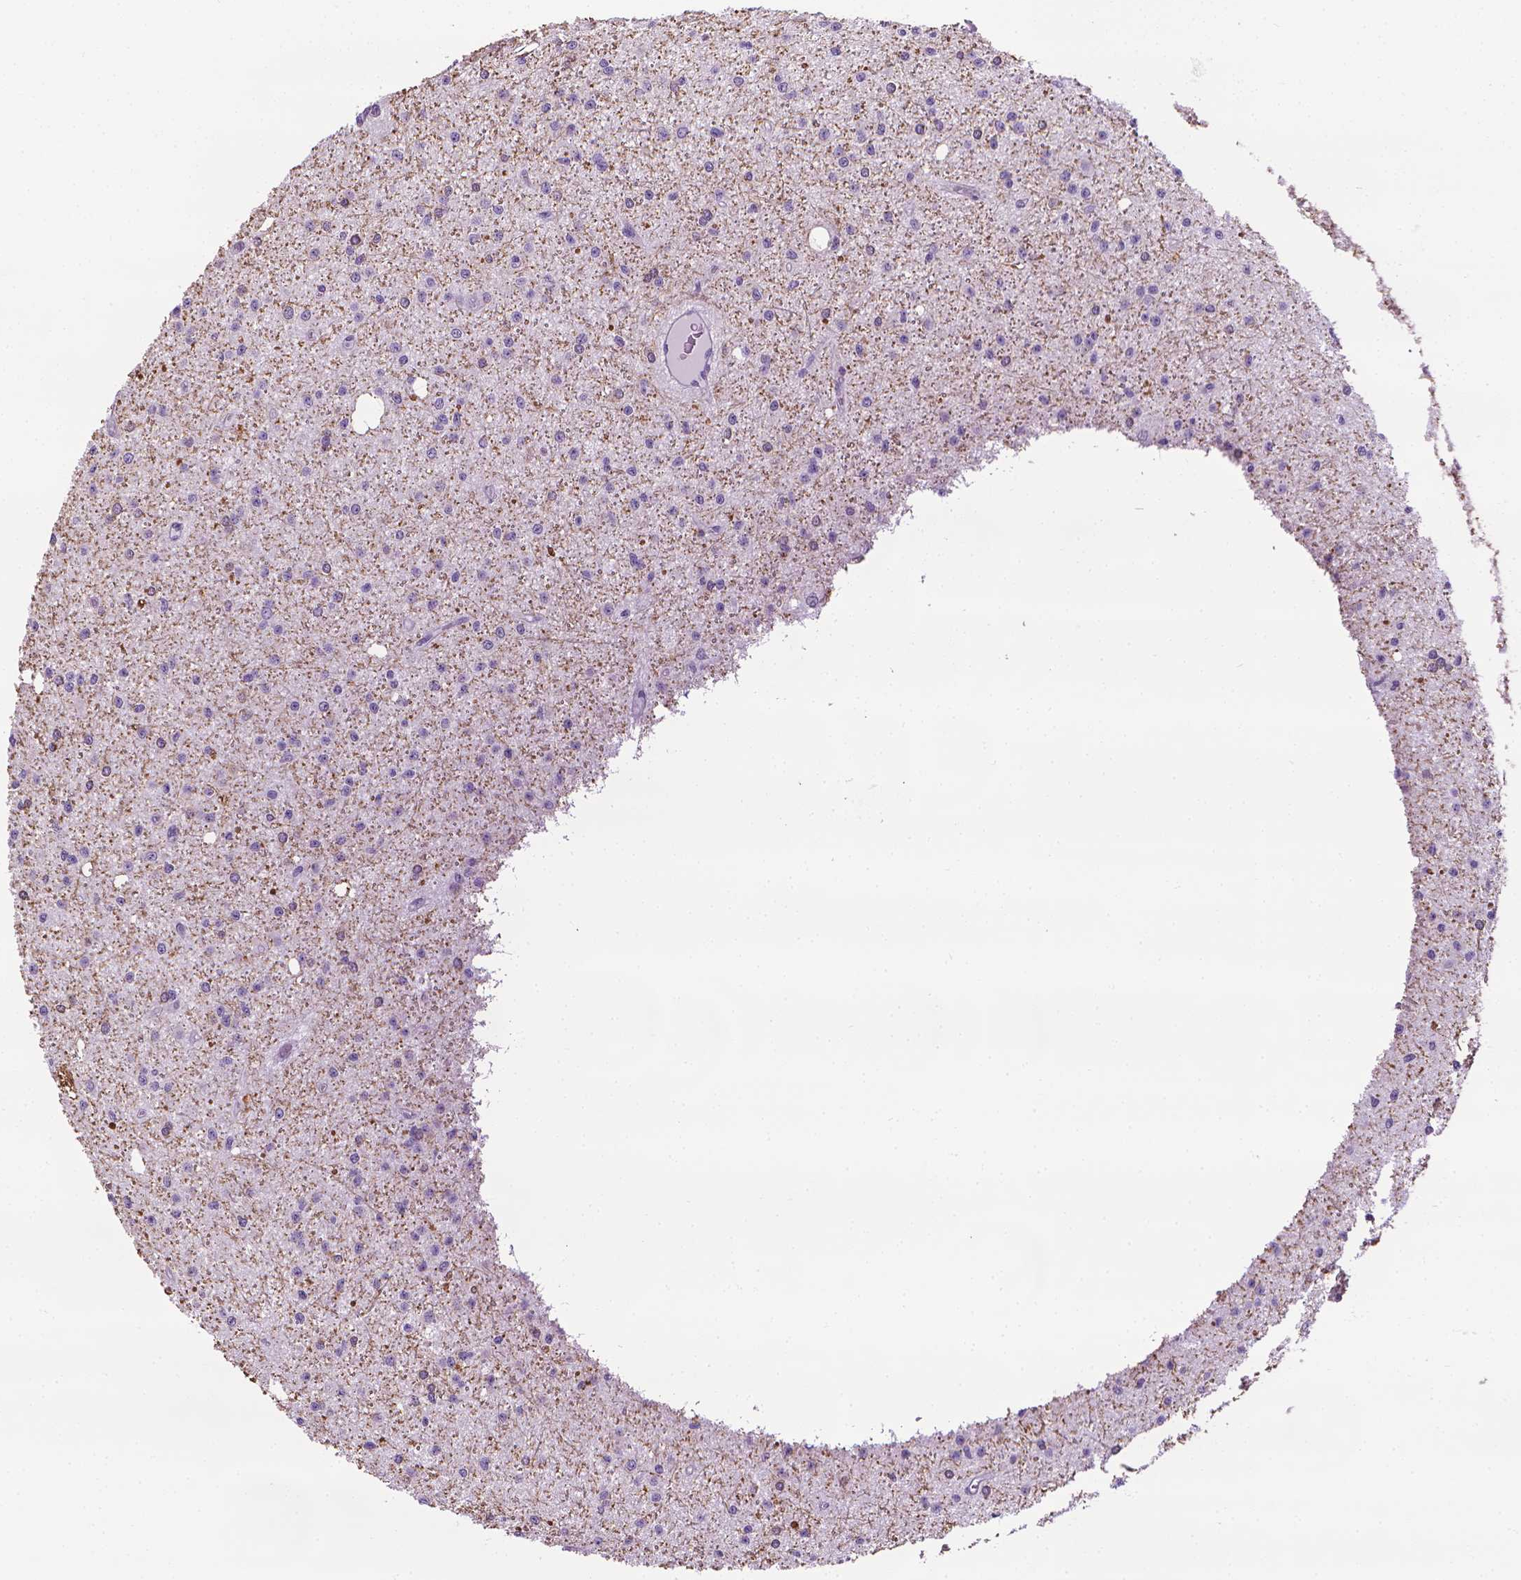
{"staining": {"intensity": "negative", "quantity": "none", "location": "none"}, "tissue": "glioma", "cell_type": "Tumor cells", "image_type": "cancer", "snomed": [{"axis": "morphology", "description": "Glioma, malignant, Low grade"}, {"axis": "topography", "description": "Brain"}], "caption": "An immunohistochemistry photomicrograph of malignant glioma (low-grade) is shown. There is no staining in tumor cells of malignant glioma (low-grade).", "gene": "DNAI7", "patient": {"sex": "male", "age": 27}}